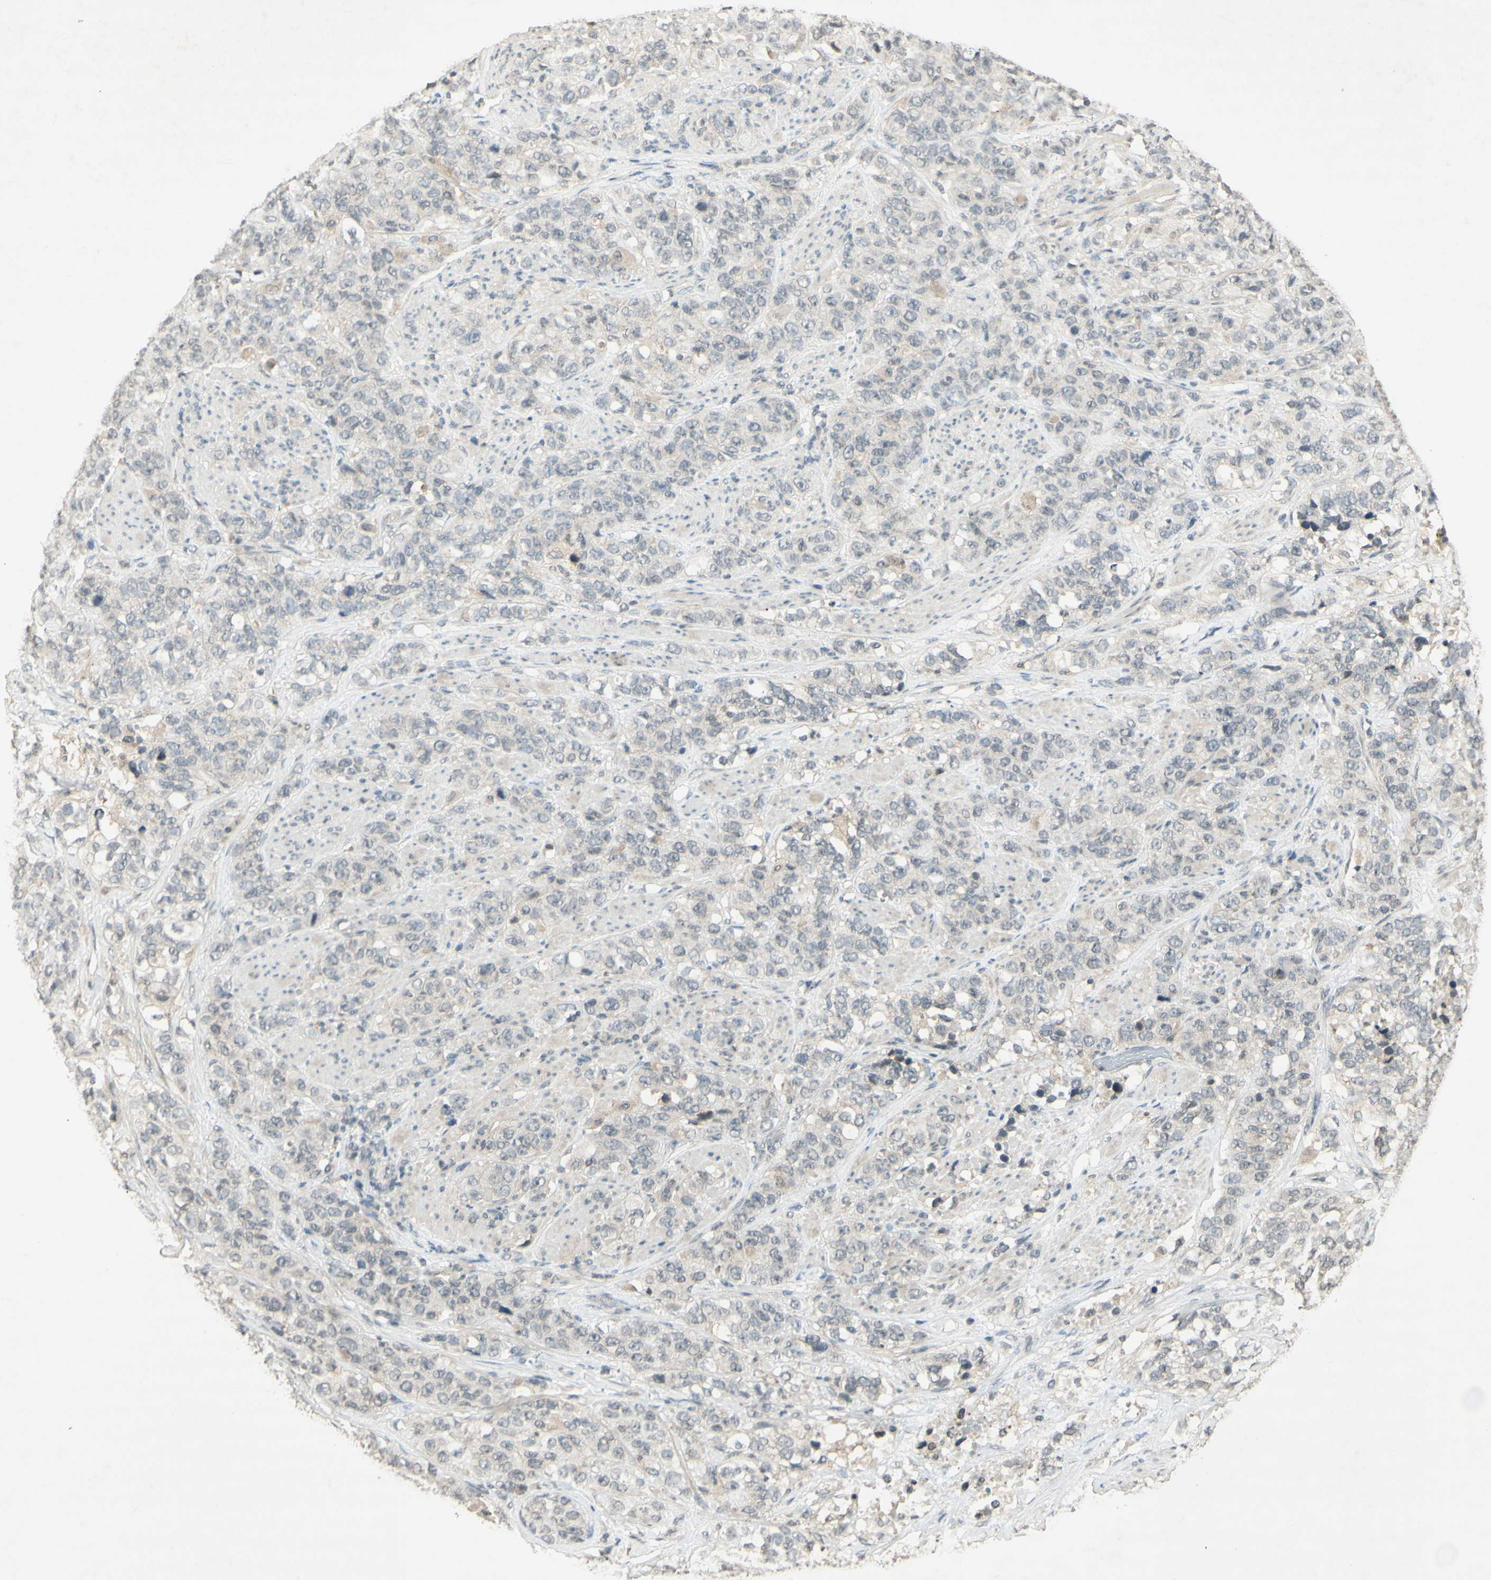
{"staining": {"intensity": "negative", "quantity": "none", "location": "none"}, "tissue": "stomach cancer", "cell_type": "Tumor cells", "image_type": "cancer", "snomed": [{"axis": "morphology", "description": "Adenocarcinoma, NOS"}, {"axis": "topography", "description": "Stomach"}], "caption": "There is no significant expression in tumor cells of stomach adenocarcinoma.", "gene": "GLI1", "patient": {"sex": "male", "age": 48}}